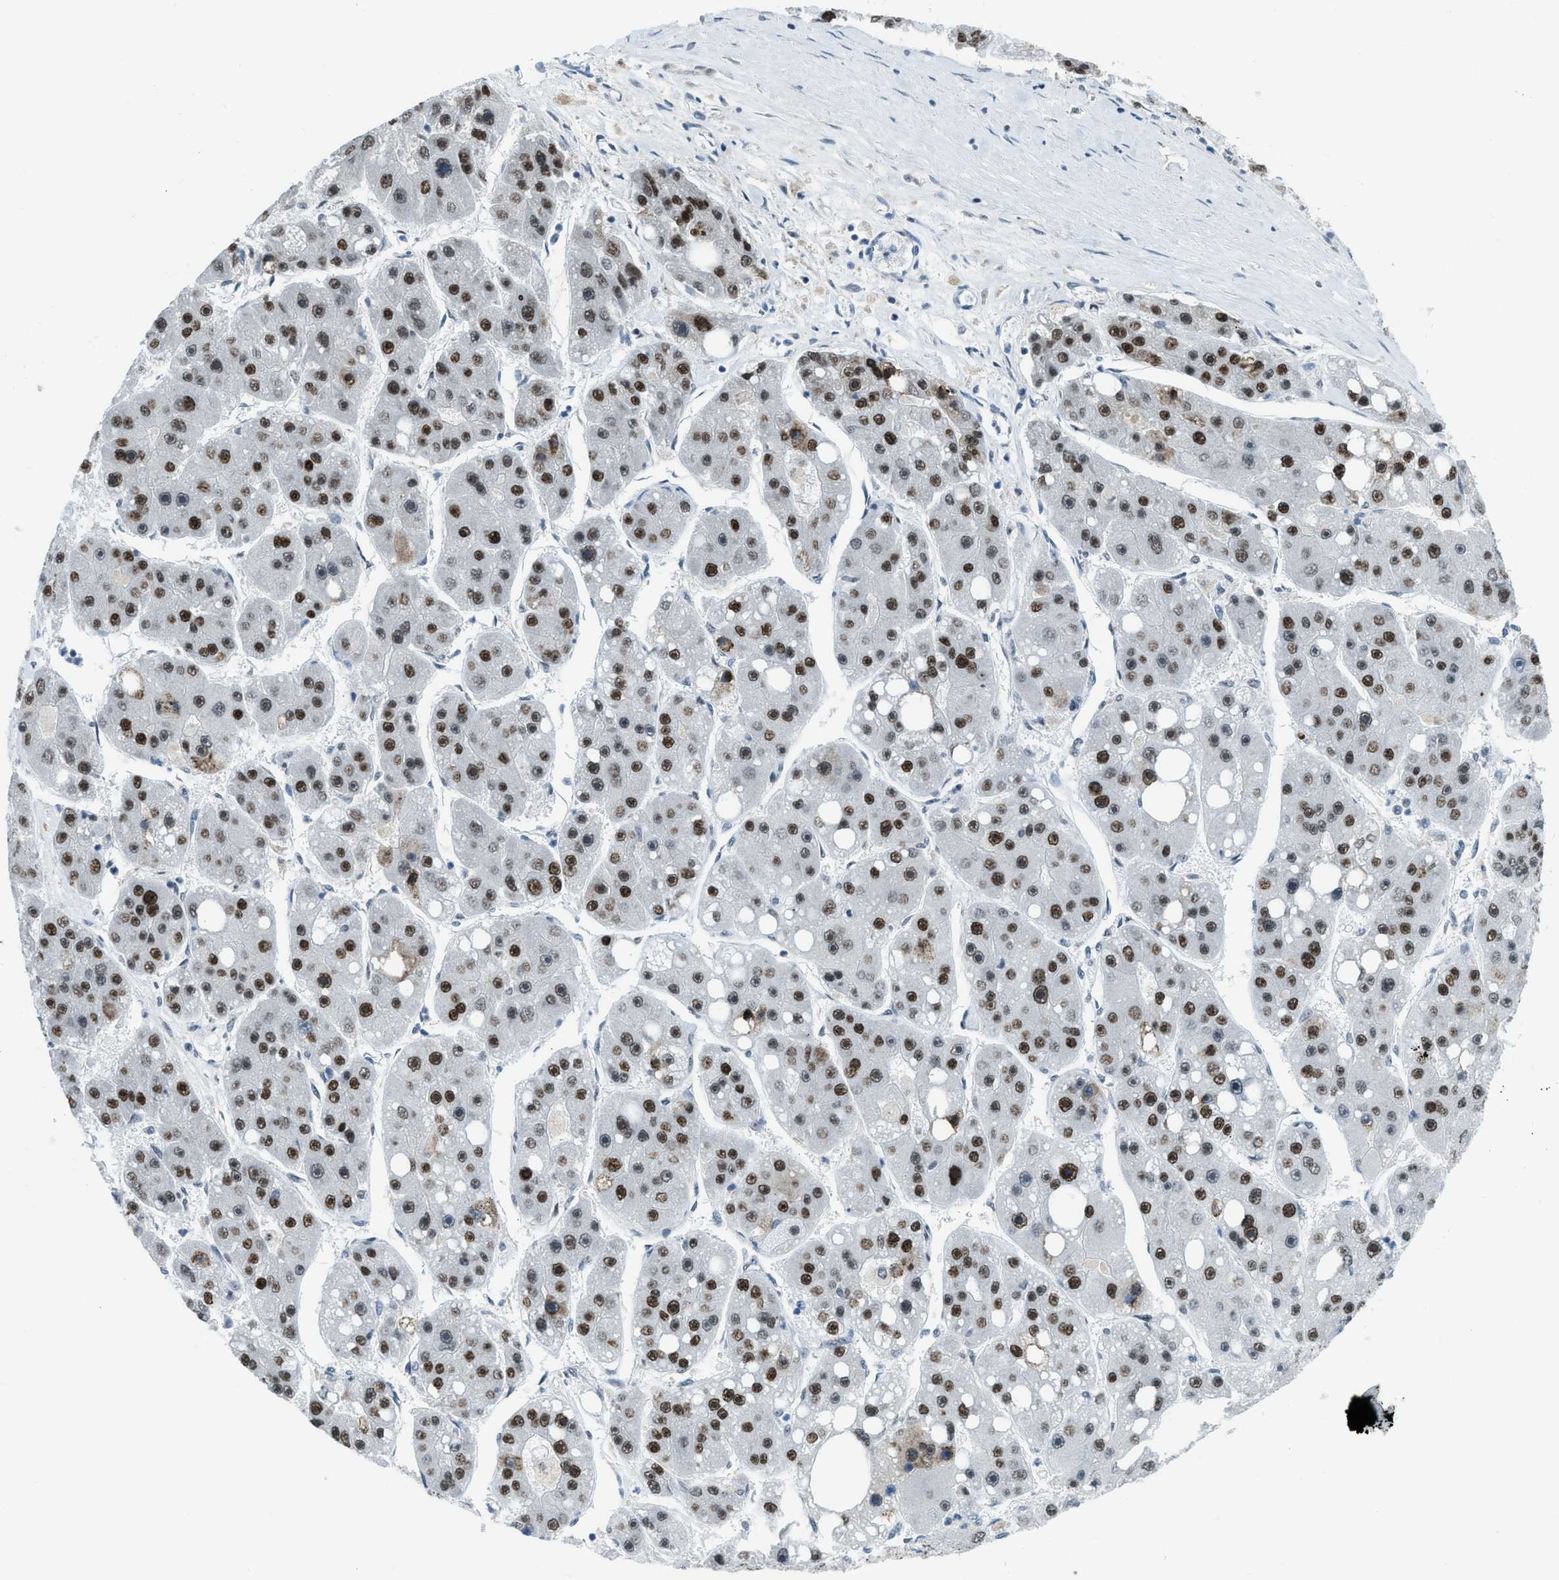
{"staining": {"intensity": "strong", "quantity": ">75%", "location": "nuclear"}, "tissue": "liver cancer", "cell_type": "Tumor cells", "image_type": "cancer", "snomed": [{"axis": "morphology", "description": "Carcinoma, Hepatocellular, NOS"}, {"axis": "topography", "description": "Liver"}], "caption": "Liver cancer (hepatocellular carcinoma) tissue demonstrates strong nuclear positivity in approximately >75% of tumor cells (Stains: DAB in brown, nuclei in blue, Microscopy: brightfield microscopy at high magnification).", "gene": "RAD51B", "patient": {"sex": "female", "age": 61}}